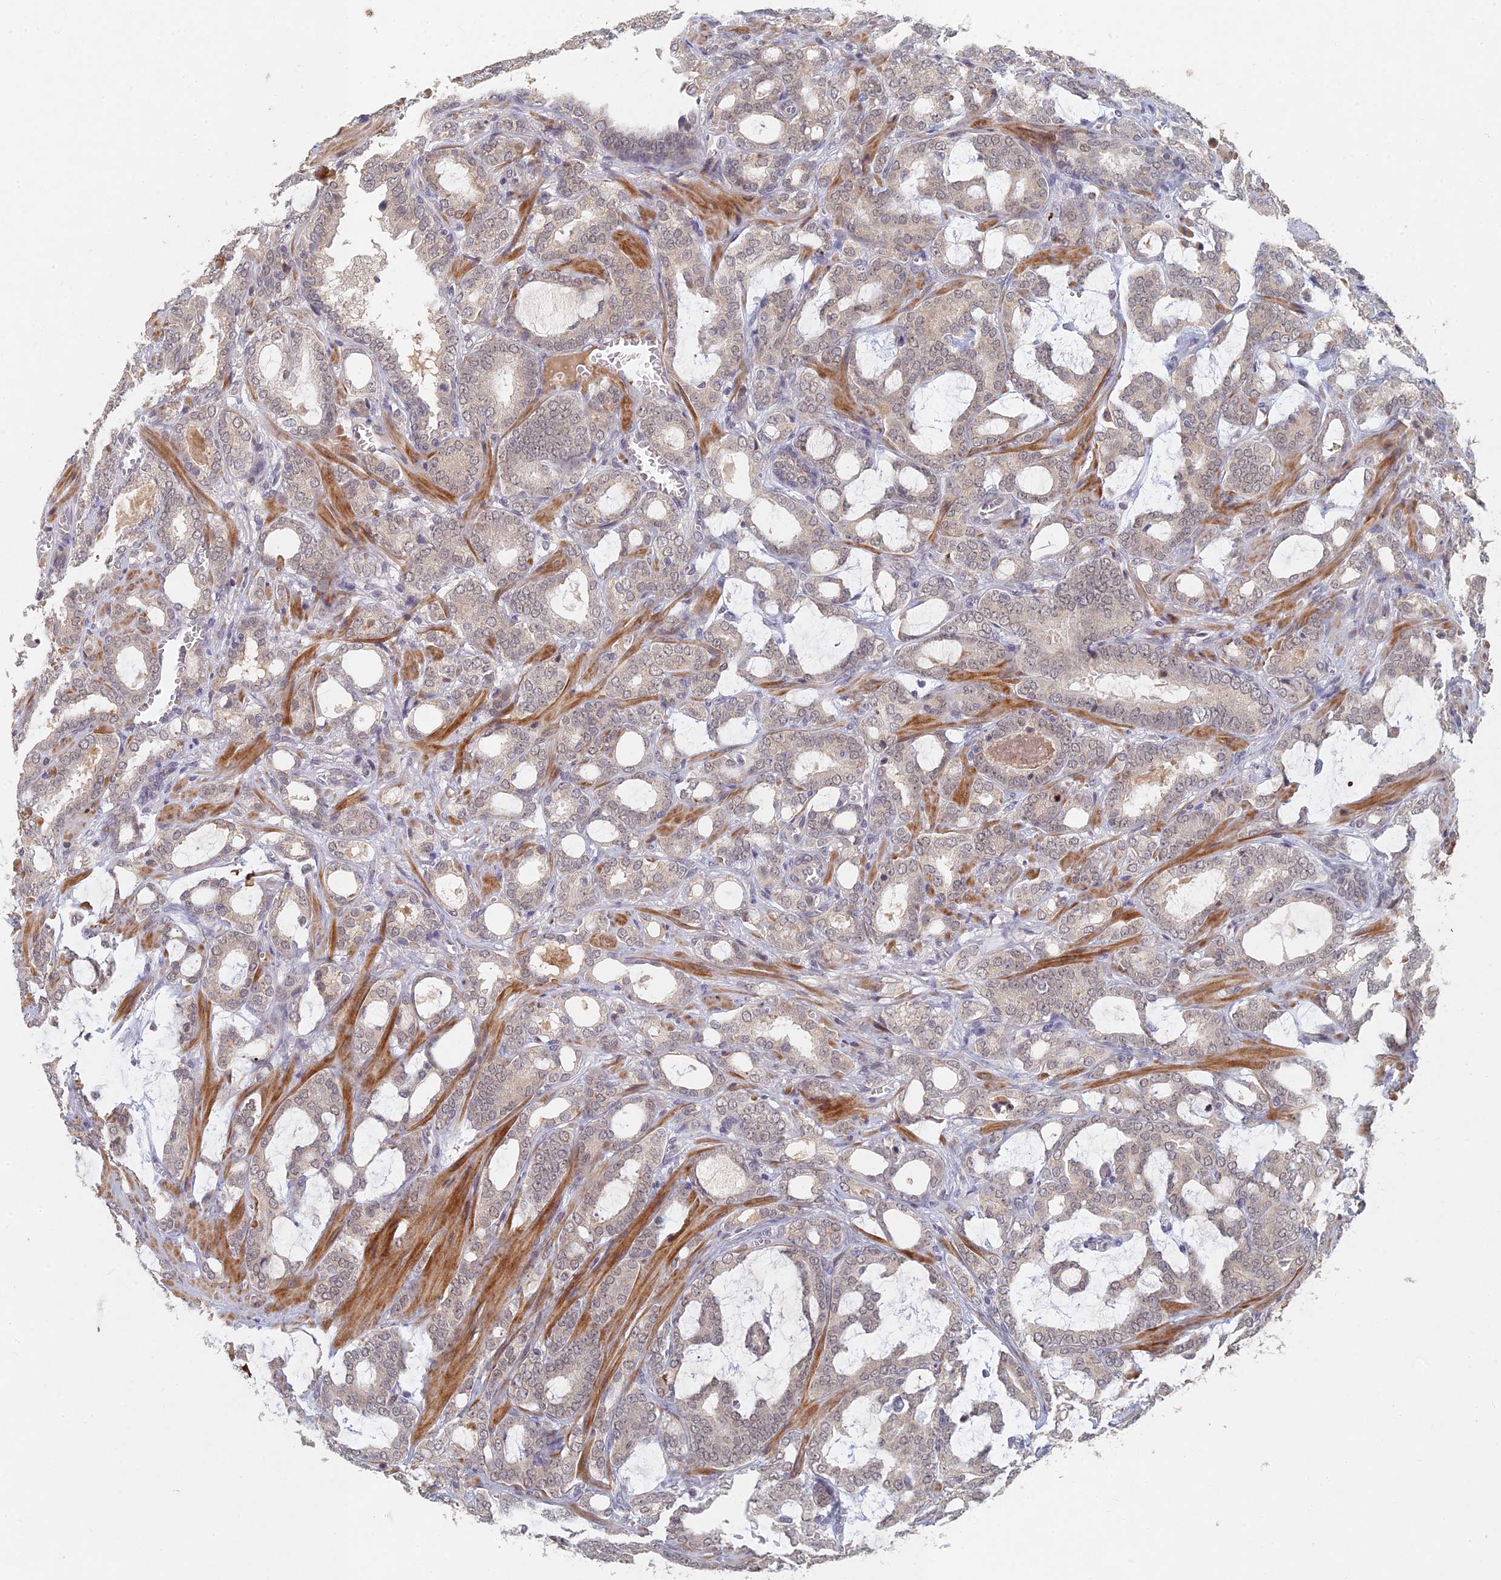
{"staining": {"intensity": "moderate", "quantity": "<25%", "location": "nuclear"}, "tissue": "prostate cancer", "cell_type": "Tumor cells", "image_type": "cancer", "snomed": [{"axis": "morphology", "description": "Adenocarcinoma, High grade"}, {"axis": "topography", "description": "Prostate and seminal vesicle, NOS"}], "caption": "Prostate cancer (high-grade adenocarcinoma) stained with a brown dye reveals moderate nuclear positive expression in approximately <25% of tumor cells.", "gene": "GNA15", "patient": {"sex": "male", "age": 67}}